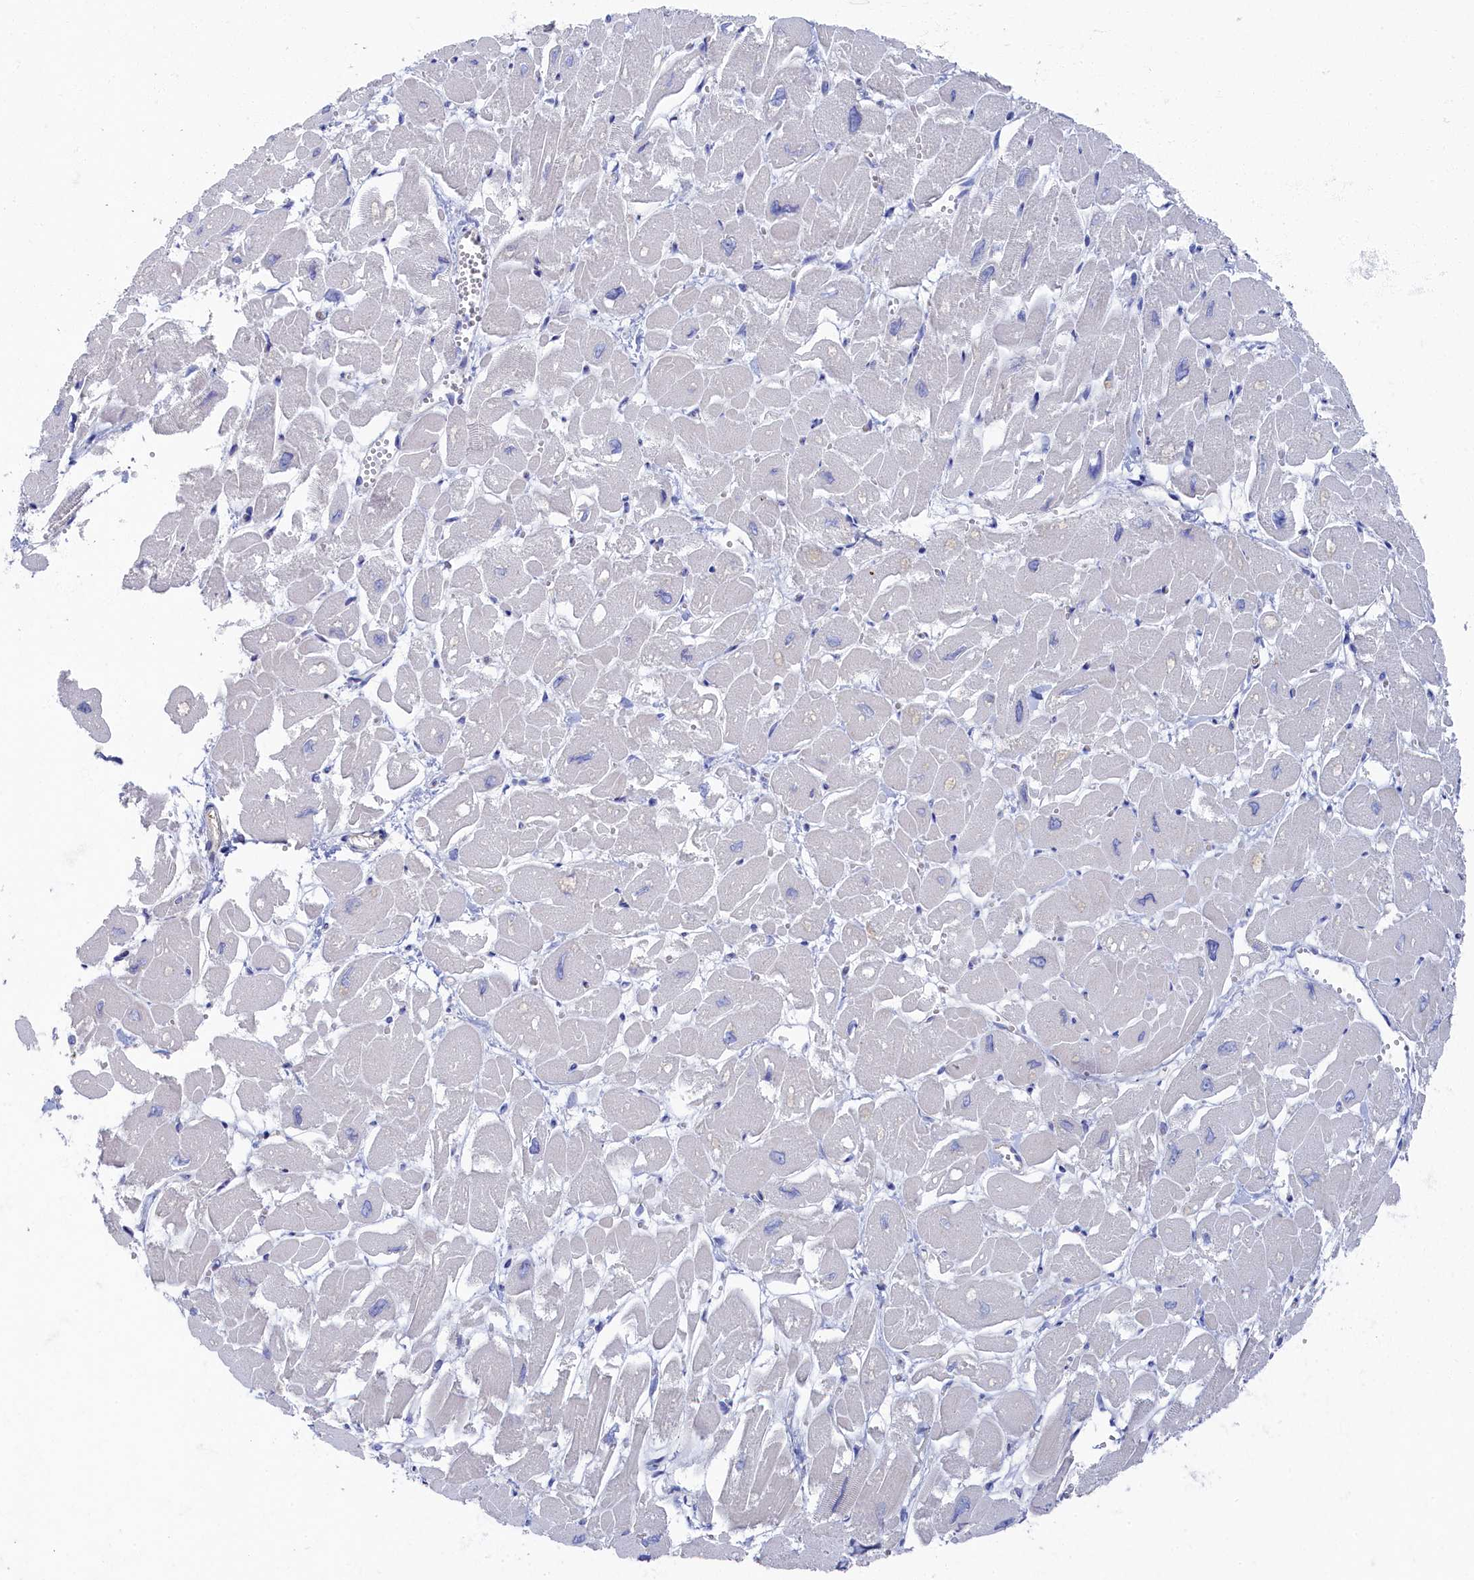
{"staining": {"intensity": "negative", "quantity": "none", "location": "none"}, "tissue": "heart muscle", "cell_type": "Cardiomyocytes", "image_type": "normal", "snomed": [{"axis": "morphology", "description": "Normal tissue, NOS"}, {"axis": "topography", "description": "Heart"}], "caption": "Protein analysis of unremarkable heart muscle exhibits no significant expression in cardiomyocytes. (DAB immunohistochemistry visualized using brightfield microscopy, high magnification).", "gene": "OCIAD2", "patient": {"sex": "male", "age": 54}}